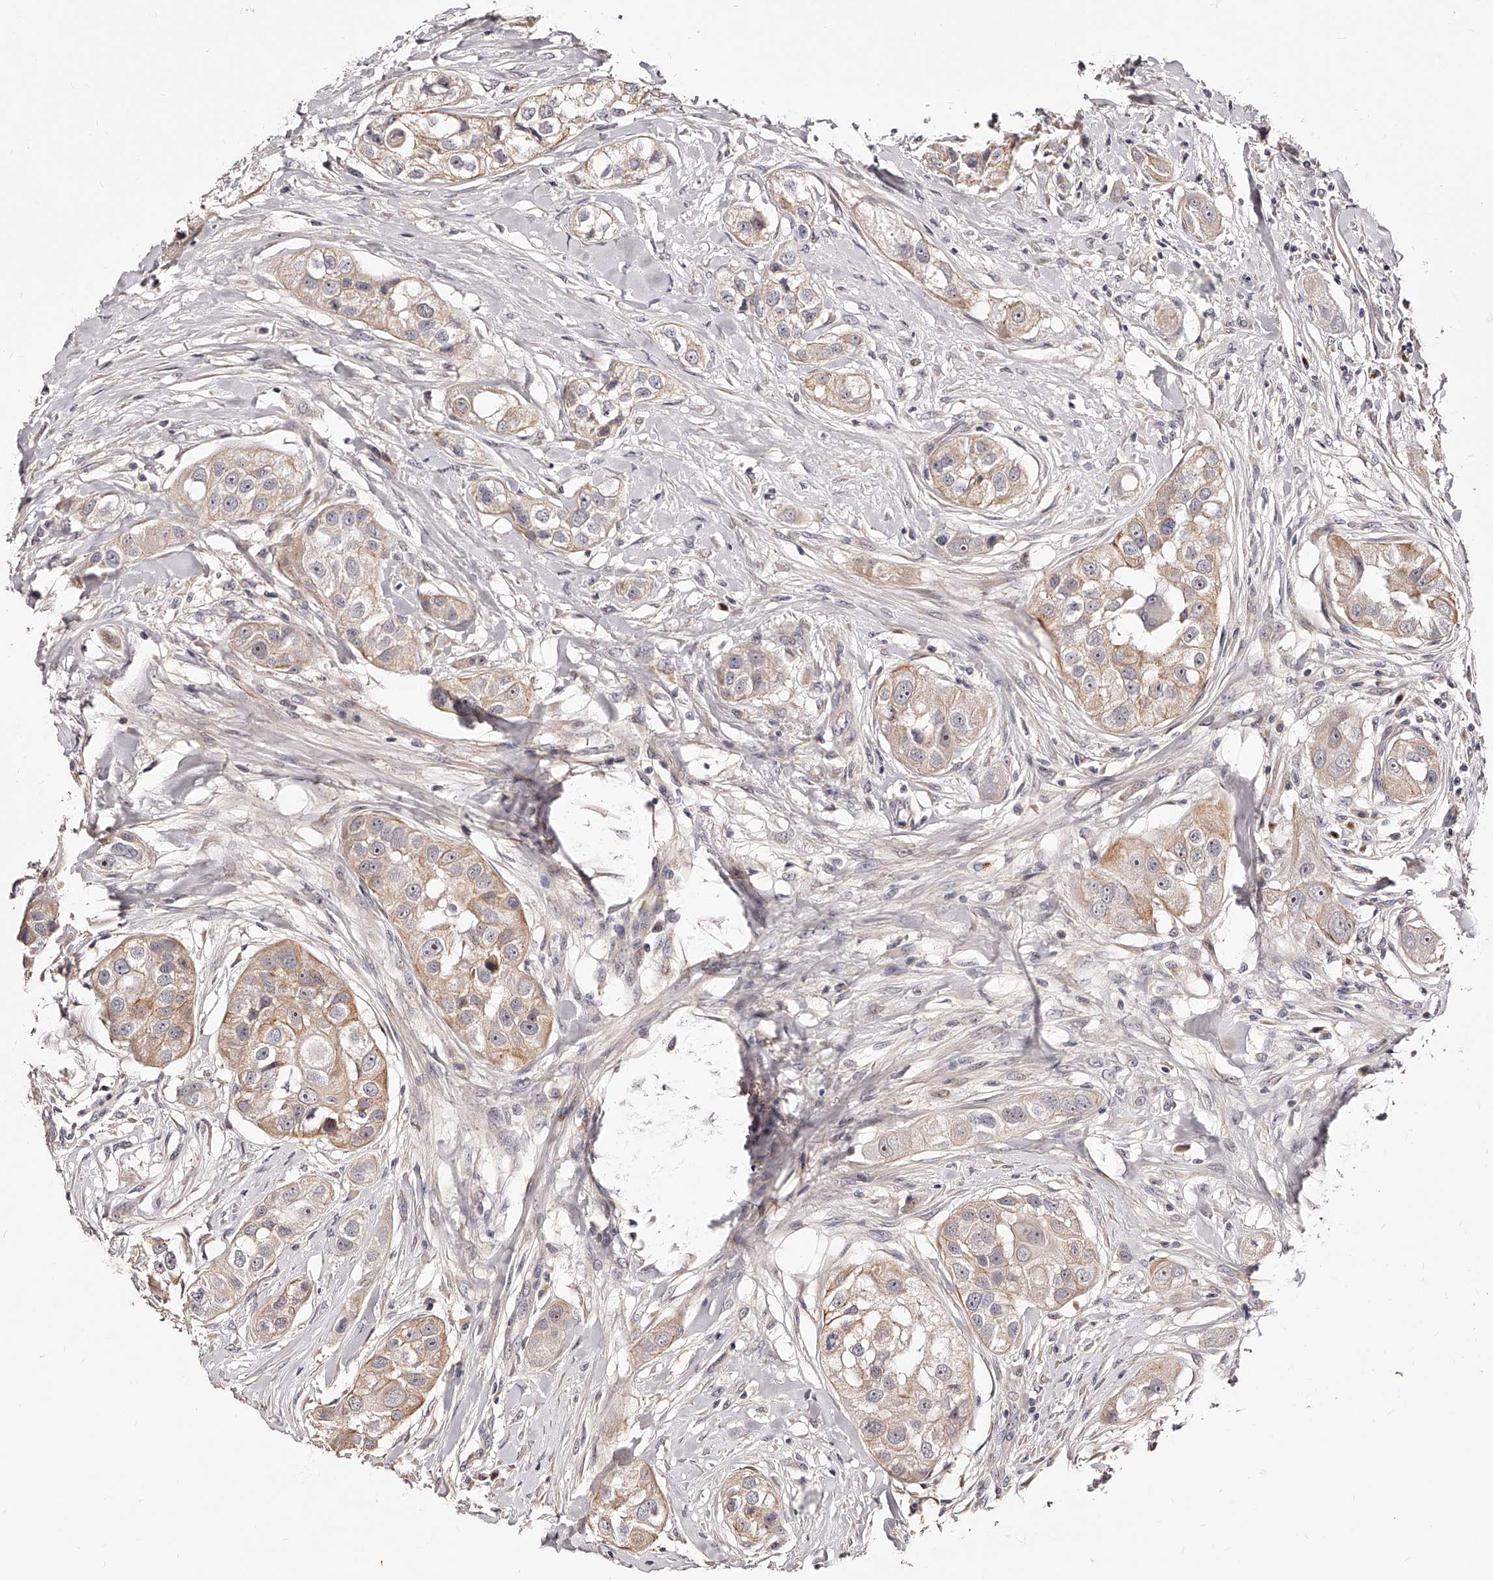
{"staining": {"intensity": "weak", "quantity": ">75%", "location": "cytoplasmic/membranous"}, "tissue": "head and neck cancer", "cell_type": "Tumor cells", "image_type": "cancer", "snomed": [{"axis": "morphology", "description": "Normal tissue, NOS"}, {"axis": "morphology", "description": "Squamous cell carcinoma, NOS"}, {"axis": "topography", "description": "Skeletal muscle"}, {"axis": "topography", "description": "Head-Neck"}], "caption": "Human head and neck squamous cell carcinoma stained with a brown dye exhibits weak cytoplasmic/membranous positive staining in approximately >75% of tumor cells.", "gene": "ZNF502", "patient": {"sex": "male", "age": 51}}